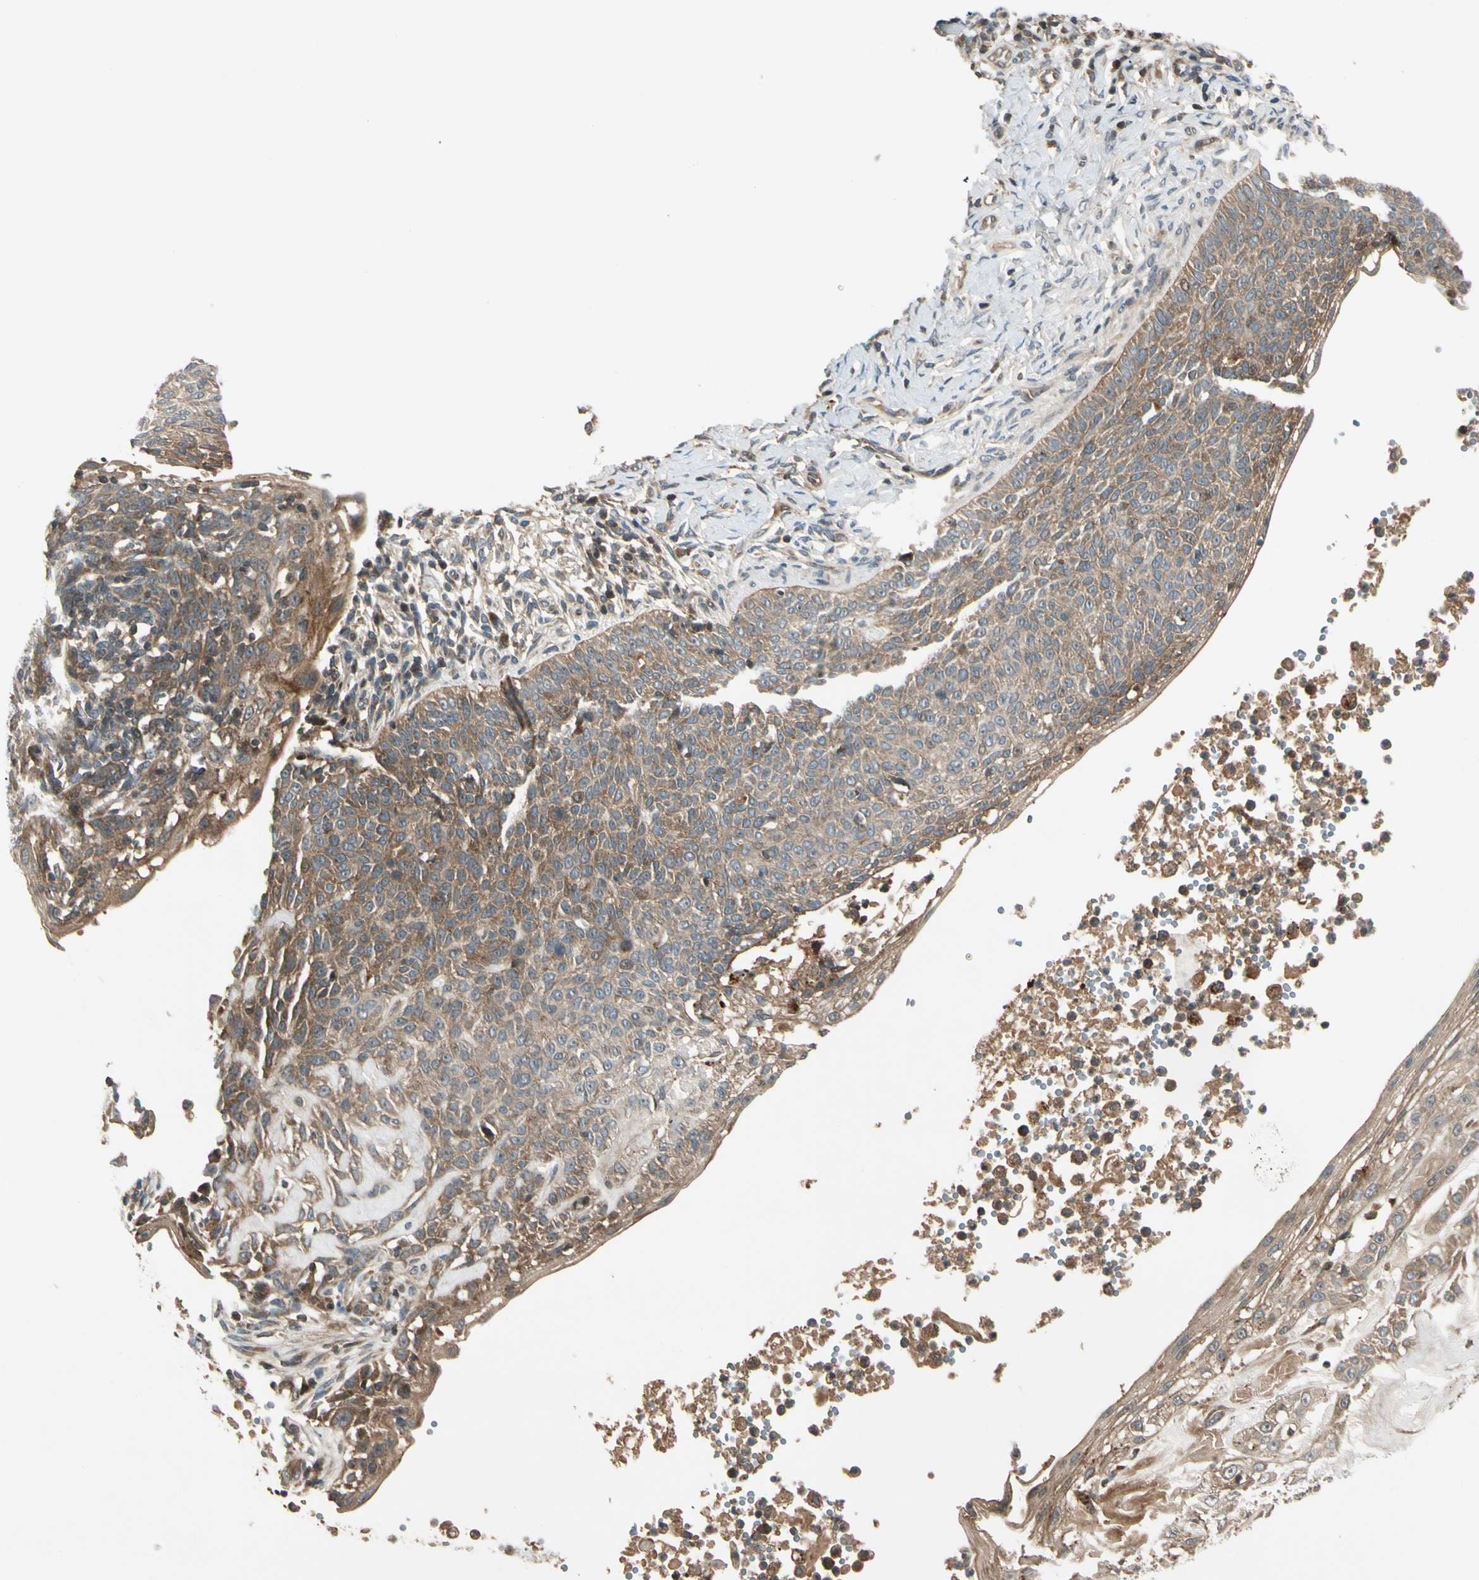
{"staining": {"intensity": "moderate", "quantity": ">75%", "location": "cytoplasmic/membranous"}, "tissue": "skin cancer", "cell_type": "Tumor cells", "image_type": "cancer", "snomed": [{"axis": "morphology", "description": "Normal tissue, NOS"}, {"axis": "morphology", "description": "Basal cell carcinoma"}, {"axis": "topography", "description": "Skin"}], "caption": "The histopathology image demonstrates a brown stain indicating the presence of a protein in the cytoplasmic/membranous of tumor cells in skin basal cell carcinoma.", "gene": "ACVR1C", "patient": {"sex": "male", "age": 87}}